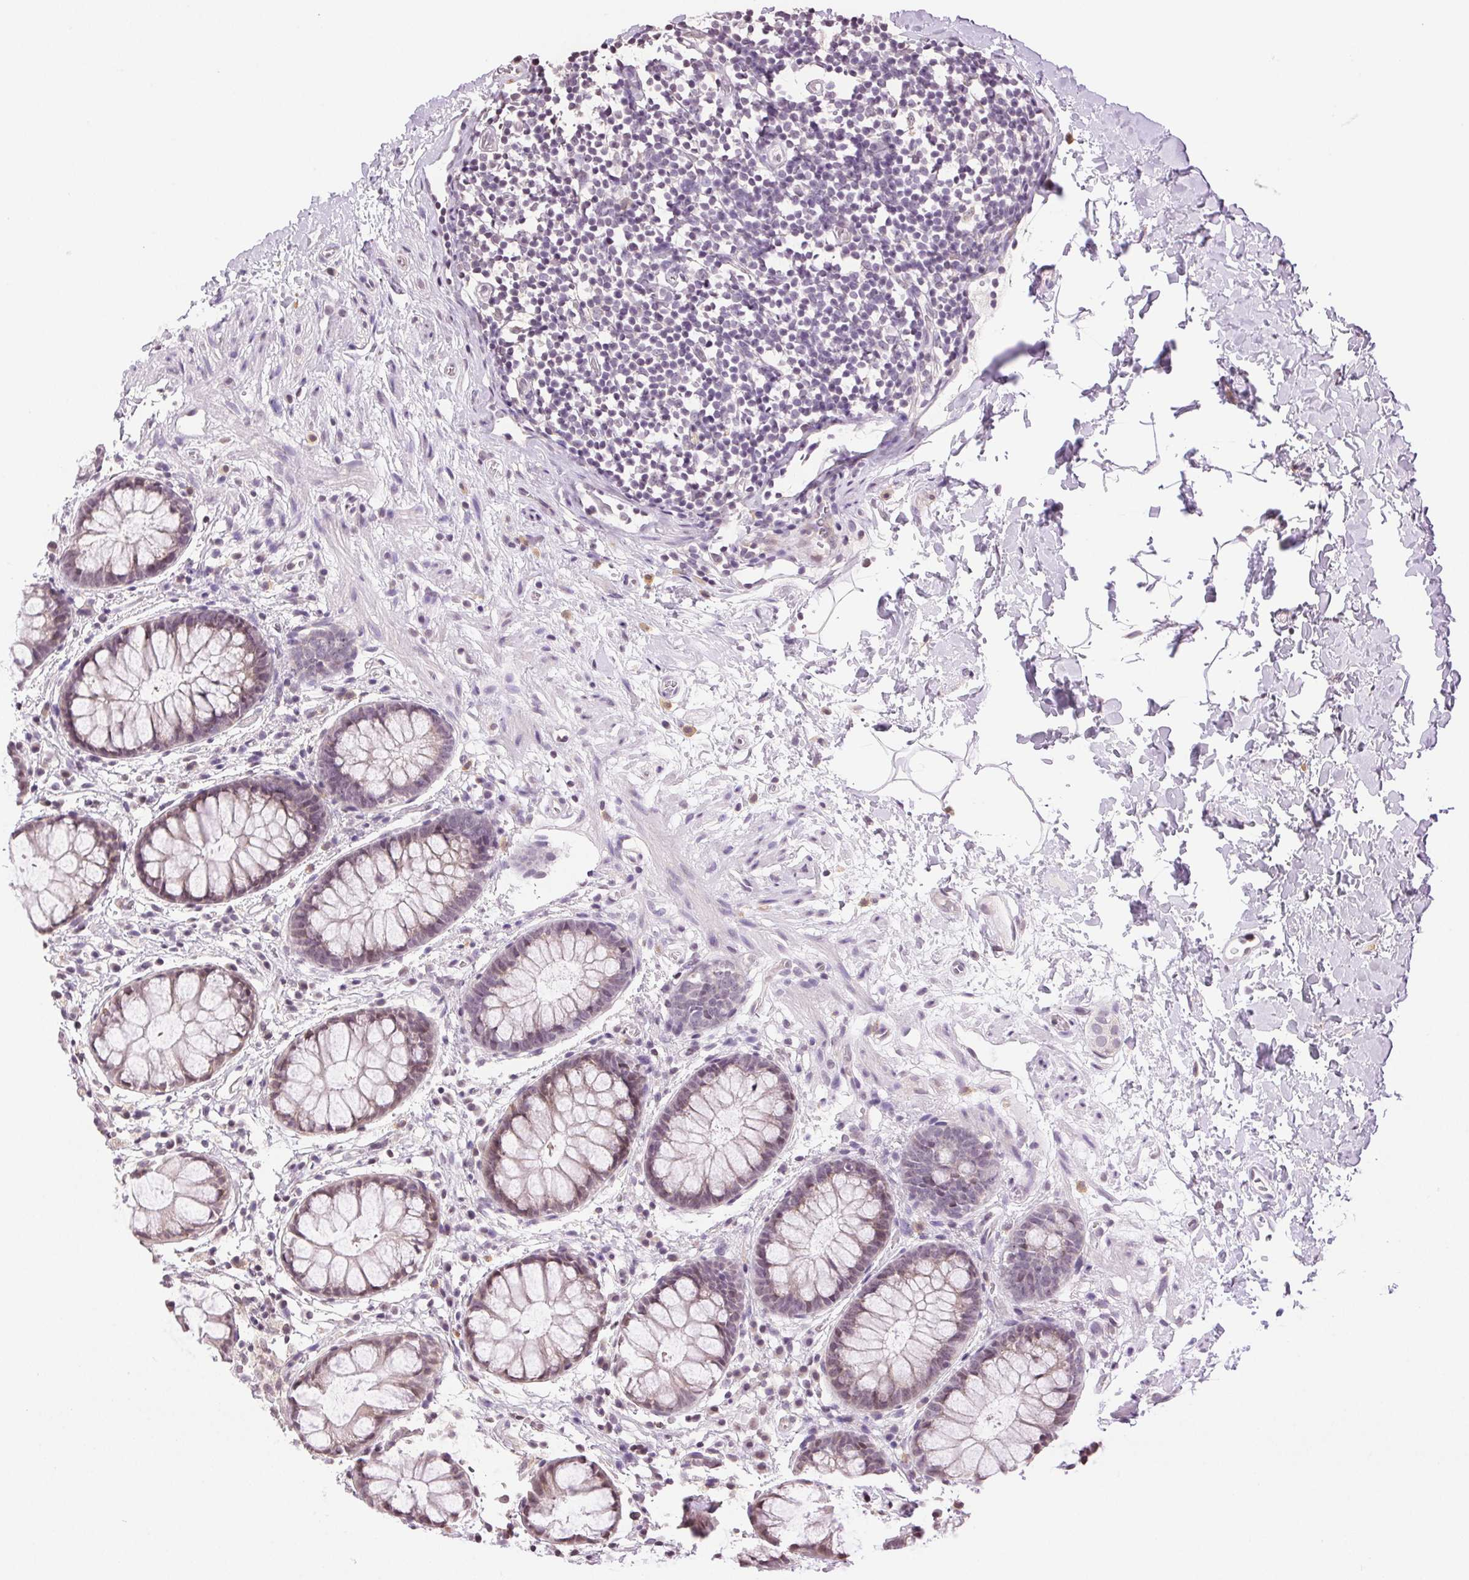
{"staining": {"intensity": "weak", "quantity": "25%-75%", "location": "cytoplasmic/membranous"}, "tissue": "rectum", "cell_type": "Glandular cells", "image_type": "normal", "snomed": [{"axis": "morphology", "description": "Normal tissue, NOS"}, {"axis": "topography", "description": "Rectum"}], "caption": "Immunohistochemical staining of unremarkable rectum shows low levels of weak cytoplasmic/membranous staining in approximately 25%-75% of glandular cells.", "gene": "TNNT3", "patient": {"sex": "female", "age": 62}}